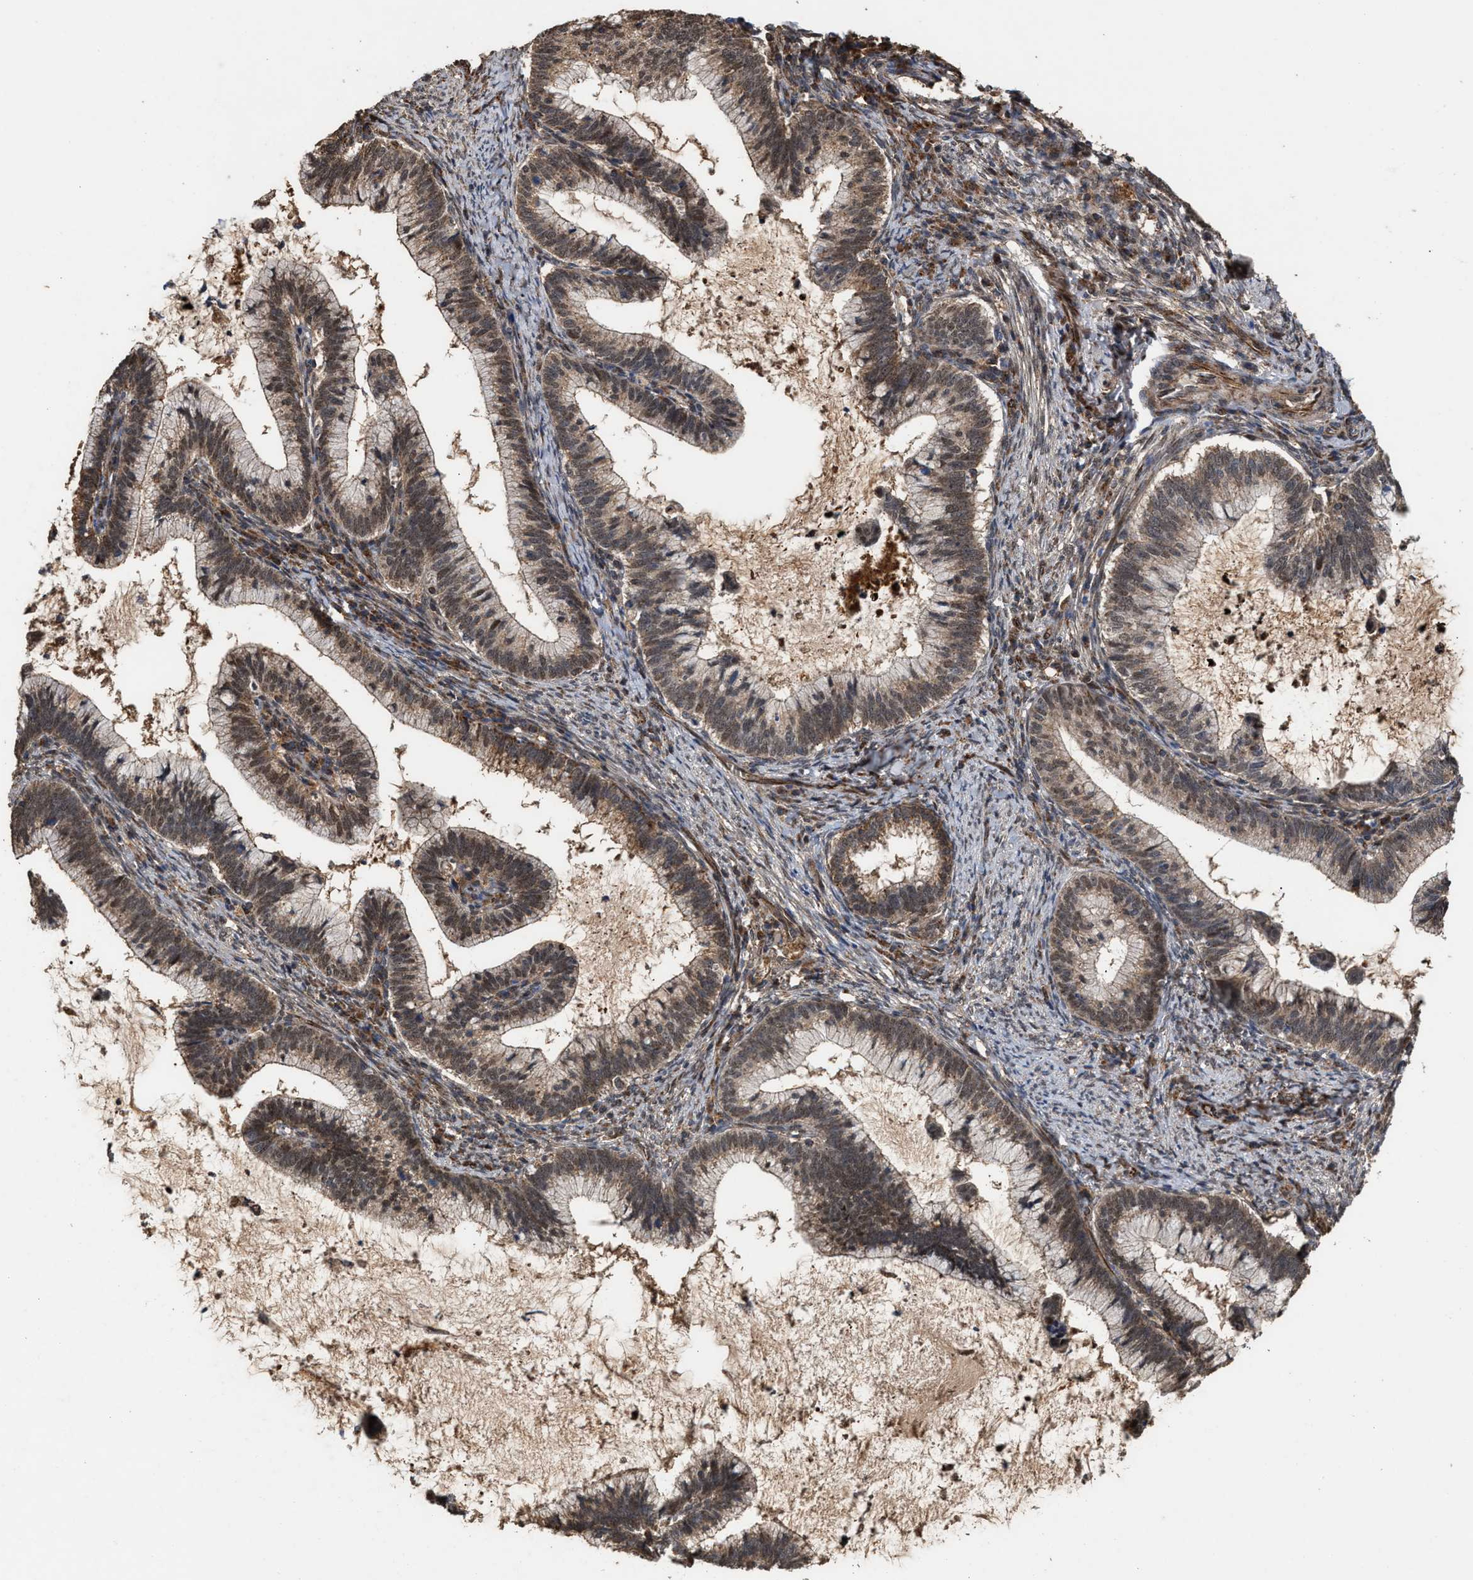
{"staining": {"intensity": "moderate", "quantity": ">75%", "location": "cytoplasmic/membranous,nuclear"}, "tissue": "cervical cancer", "cell_type": "Tumor cells", "image_type": "cancer", "snomed": [{"axis": "morphology", "description": "Adenocarcinoma, NOS"}, {"axis": "topography", "description": "Cervix"}], "caption": "Protein positivity by IHC exhibits moderate cytoplasmic/membranous and nuclear positivity in approximately >75% of tumor cells in cervical cancer (adenocarcinoma).", "gene": "ZNHIT6", "patient": {"sex": "female", "age": 36}}